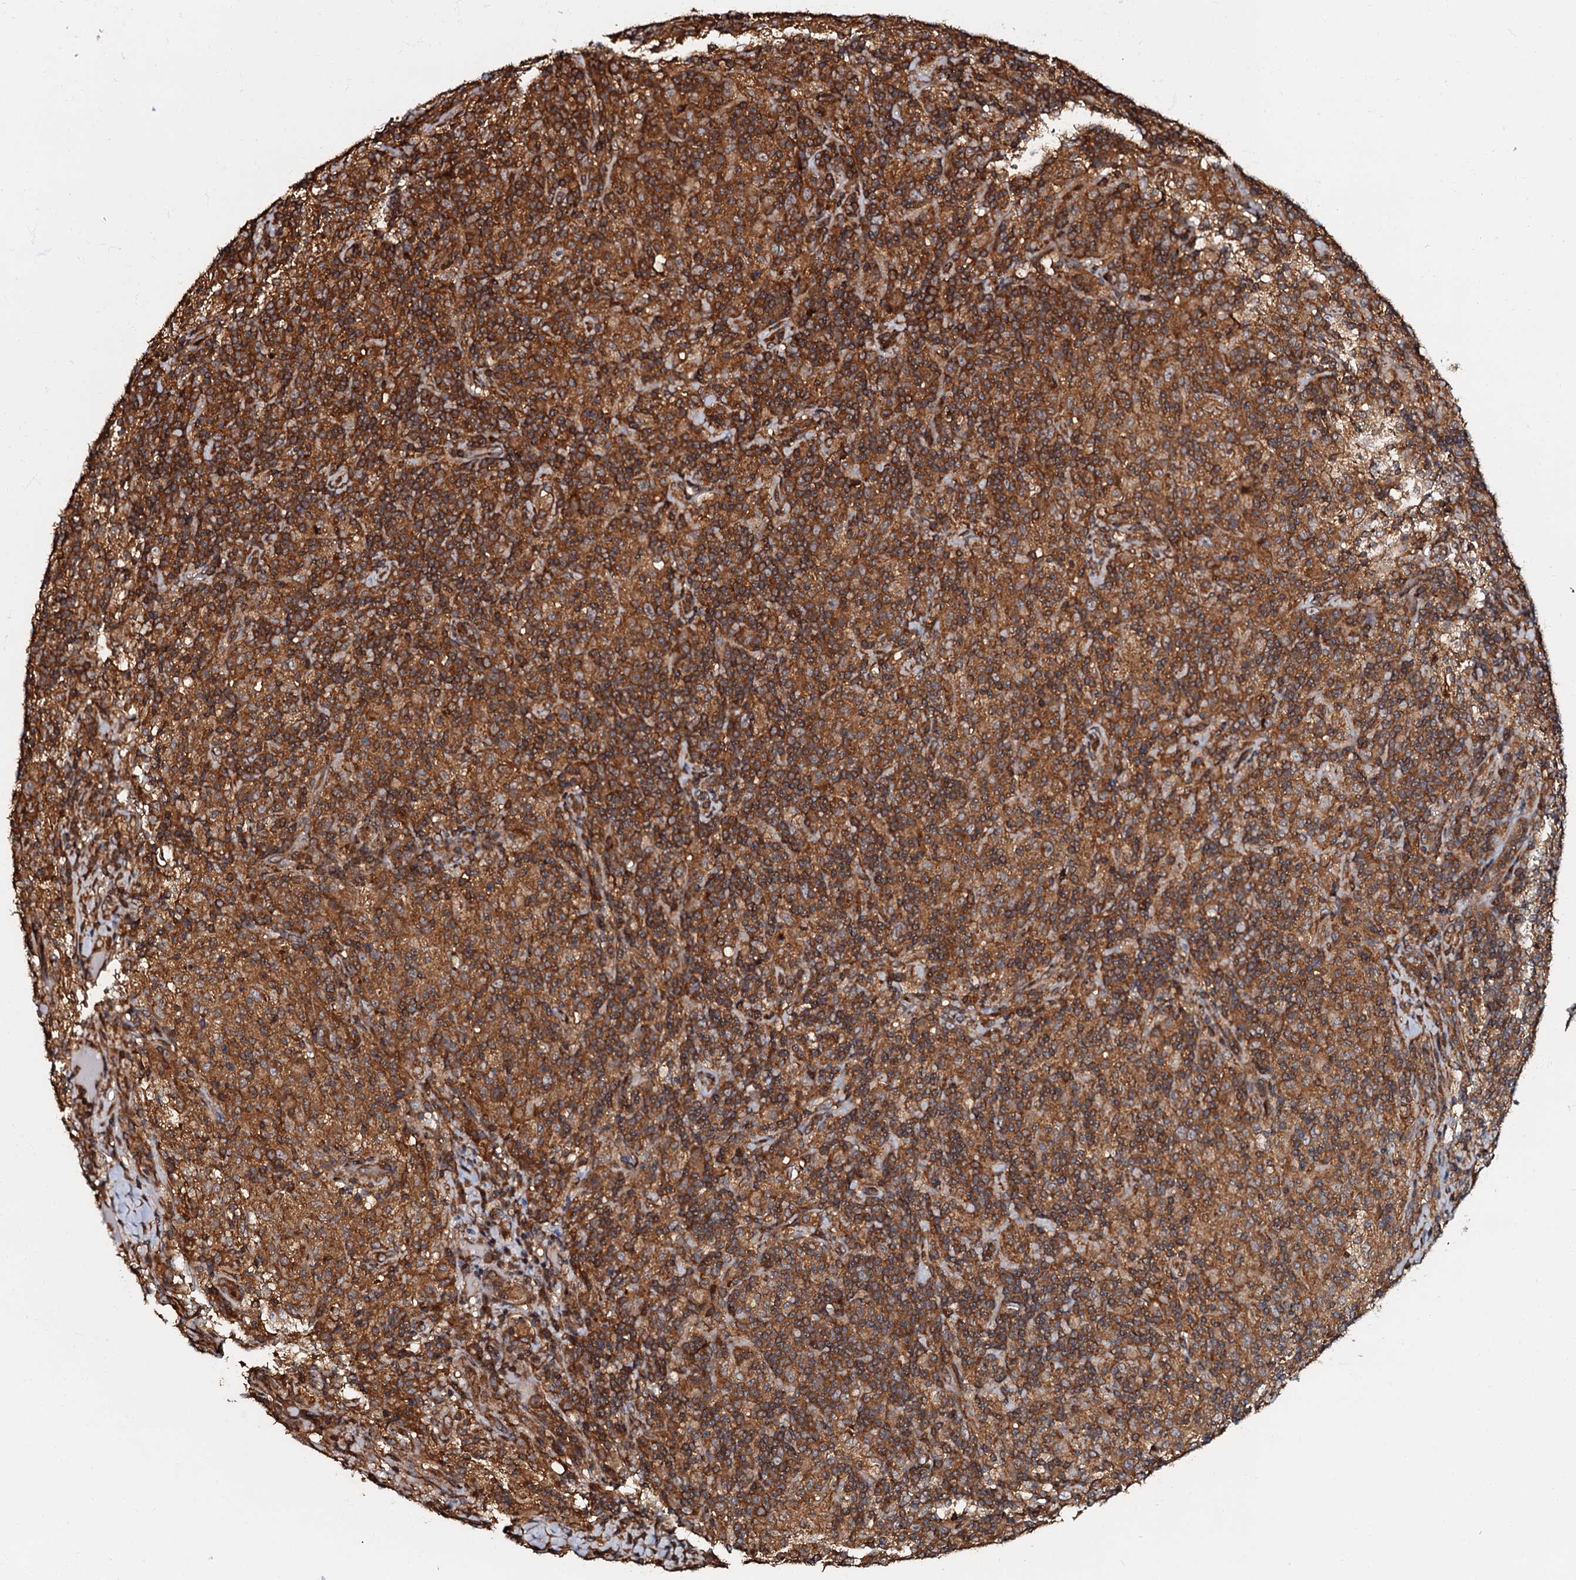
{"staining": {"intensity": "weak", "quantity": "25%-75%", "location": "cytoplasmic/membranous"}, "tissue": "lymphoma", "cell_type": "Tumor cells", "image_type": "cancer", "snomed": [{"axis": "morphology", "description": "Hodgkin's disease, NOS"}, {"axis": "topography", "description": "Lymph node"}], "caption": "Immunohistochemical staining of lymphoma displays low levels of weak cytoplasmic/membranous expression in approximately 25%-75% of tumor cells.", "gene": "OSBP", "patient": {"sex": "male", "age": 70}}